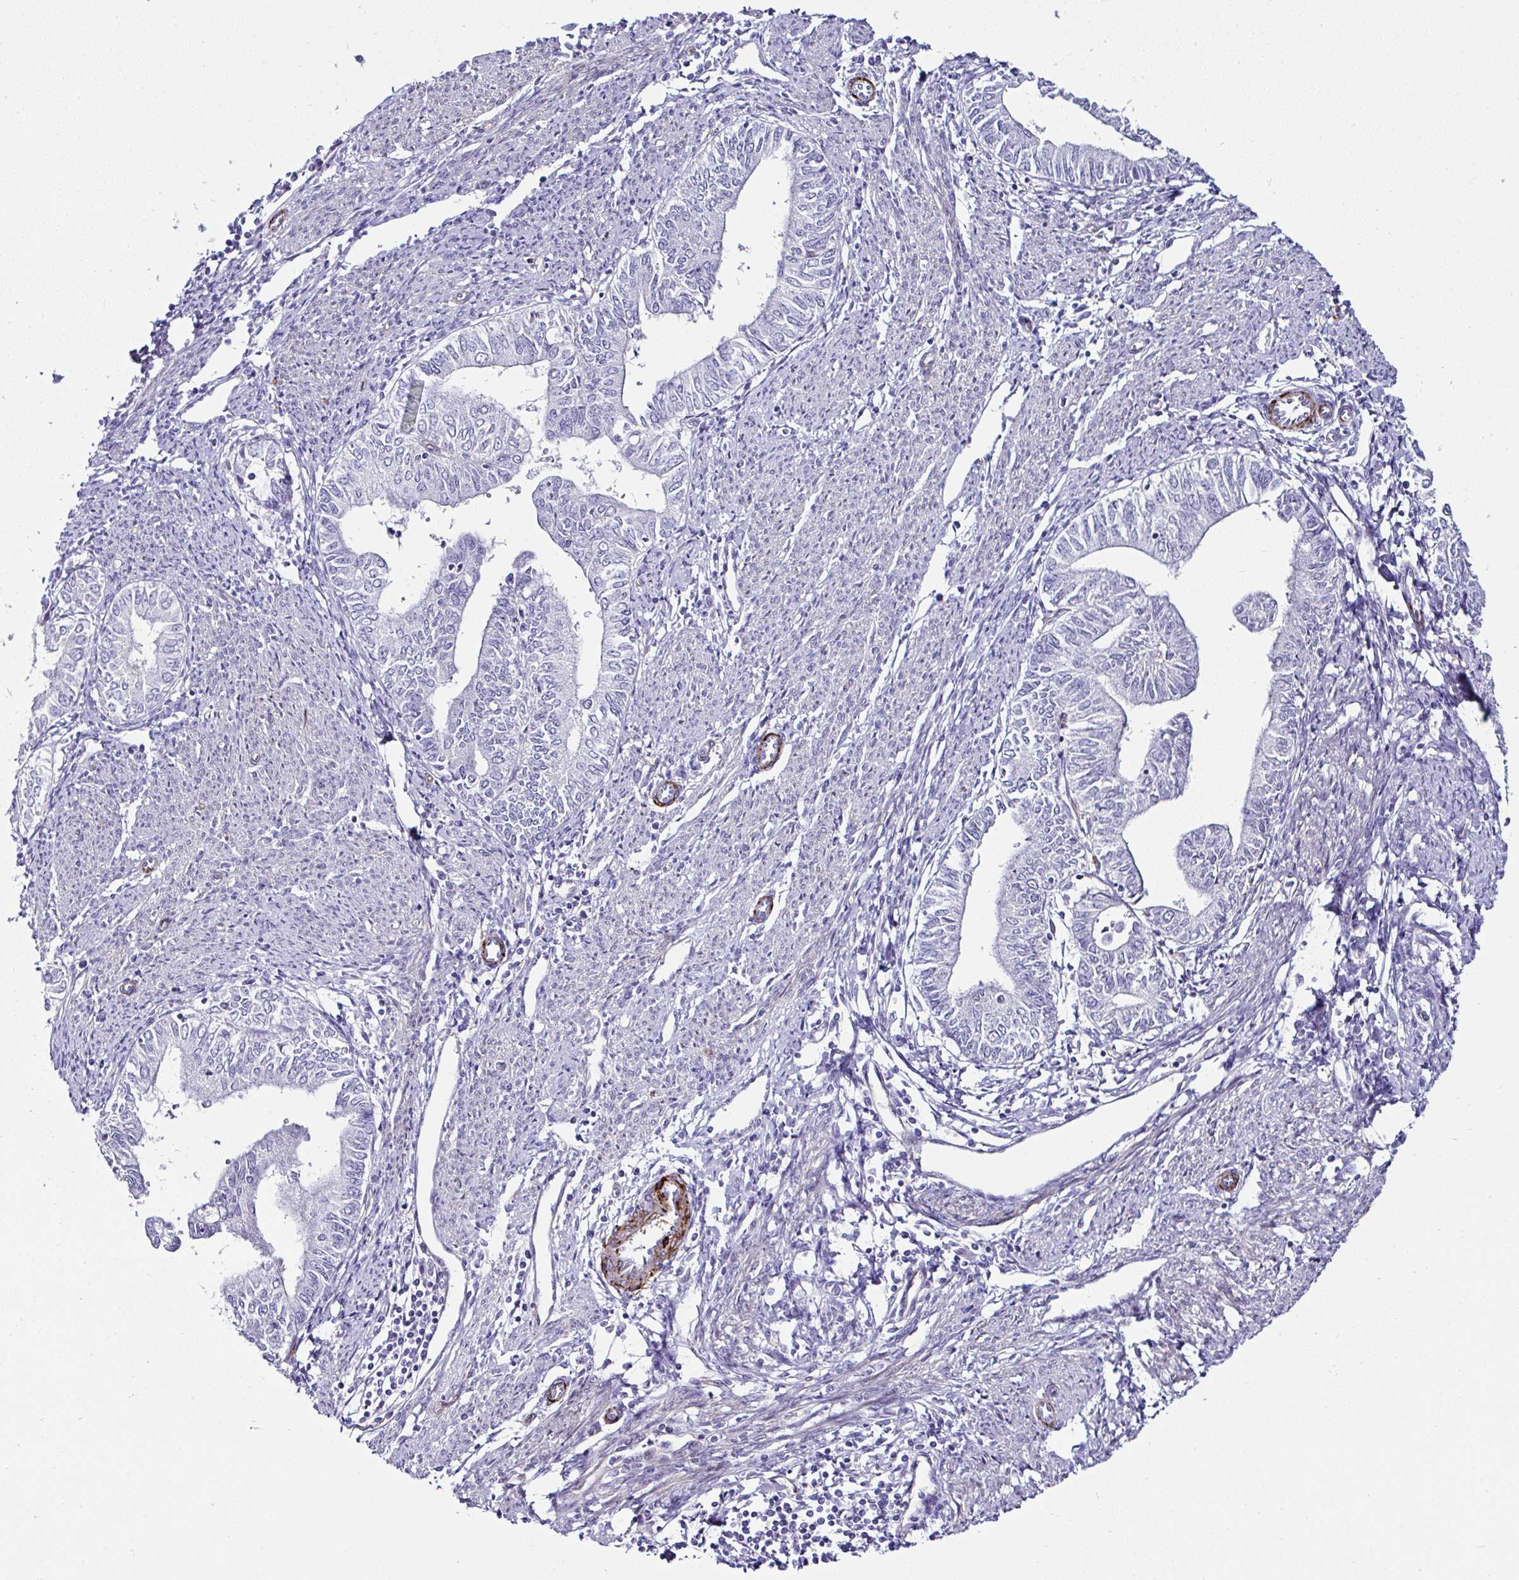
{"staining": {"intensity": "negative", "quantity": "none", "location": "none"}, "tissue": "endometrial cancer", "cell_type": "Tumor cells", "image_type": "cancer", "snomed": [{"axis": "morphology", "description": "Adenocarcinoma, NOS"}, {"axis": "topography", "description": "Endometrium"}], "caption": "Immunohistochemical staining of adenocarcinoma (endometrial) shows no significant staining in tumor cells.", "gene": "FBXO34", "patient": {"sex": "female", "age": 66}}